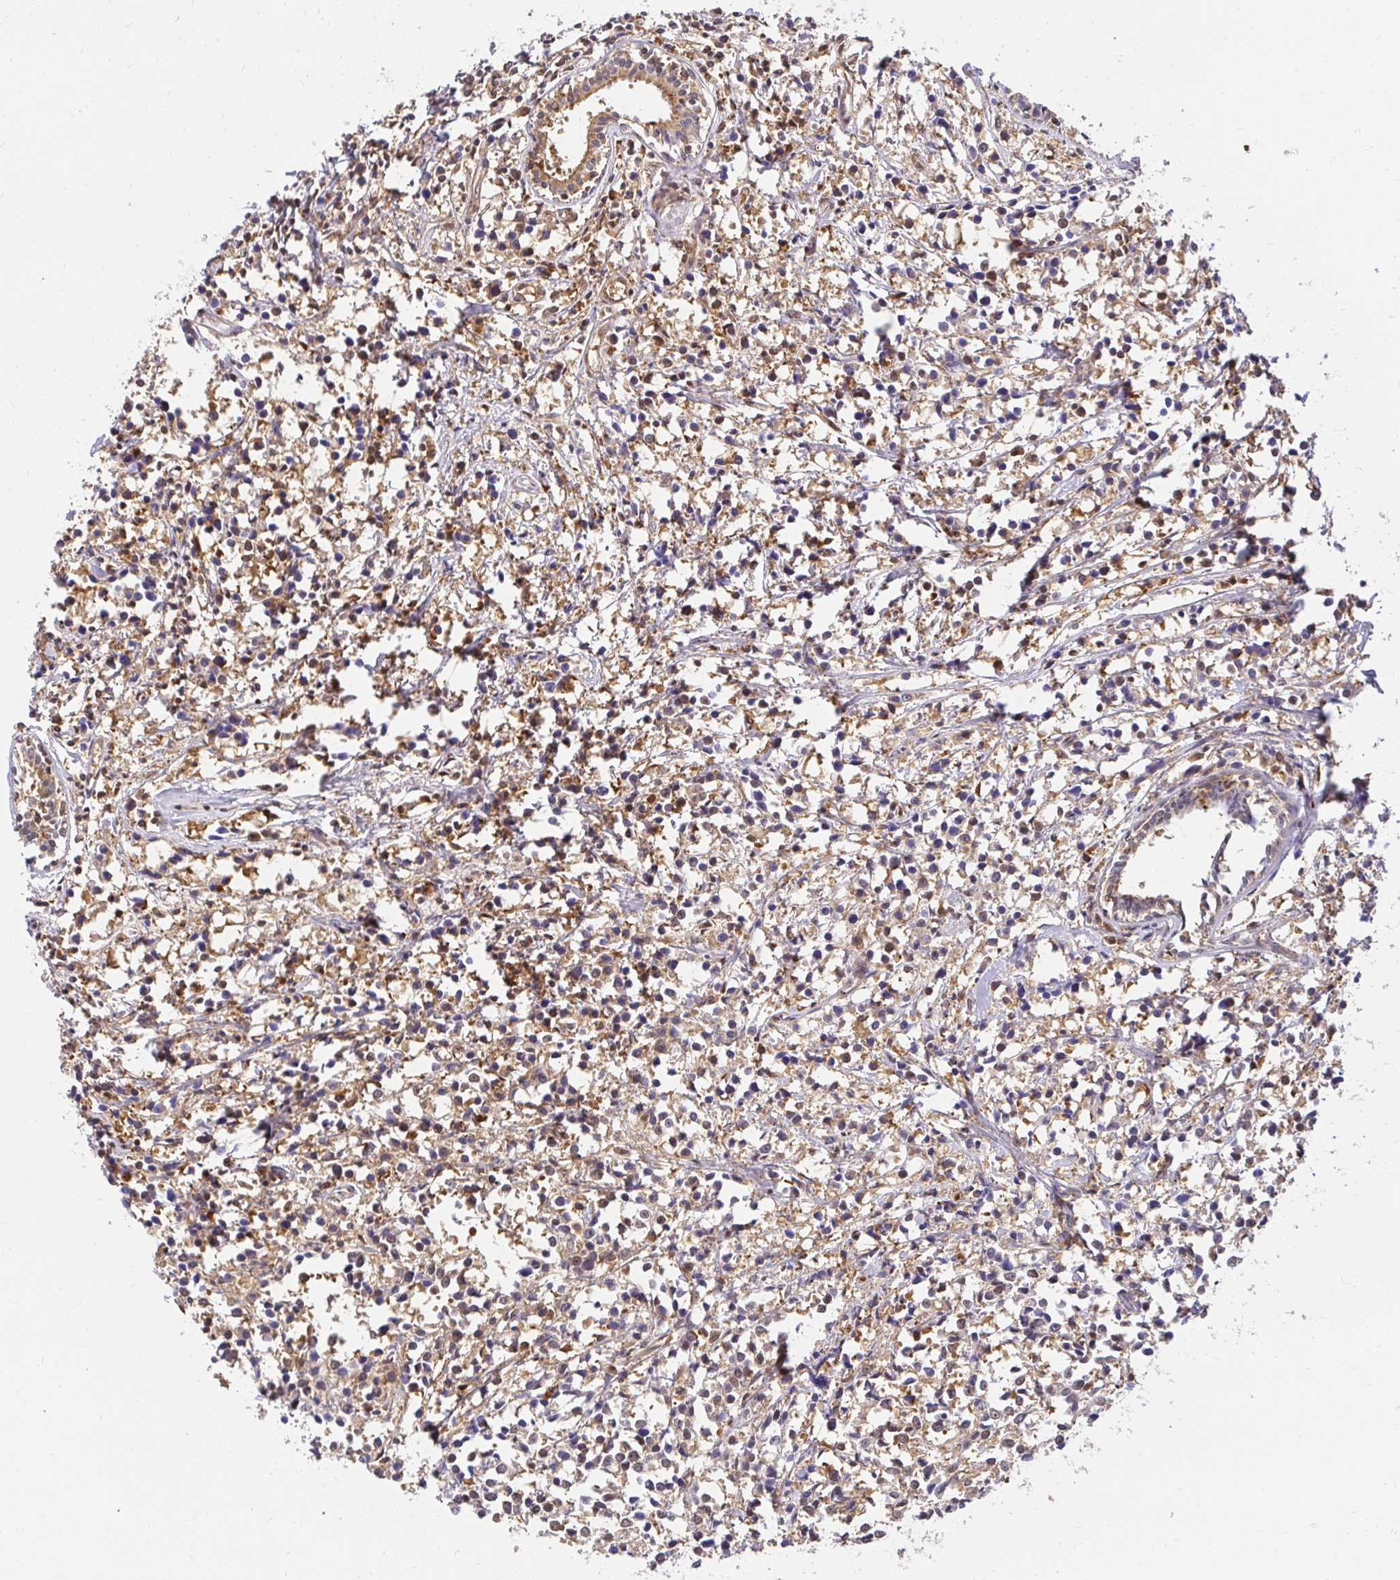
{"staining": {"intensity": "moderate", "quantity": ">75%", "location": "cytoplasmic/membranous,nuclear"}, "tissue": "breast cancer", "cell_type": "Tumor cells", "image_type": "cancer", "snomed": [{"axis": "morphology", "description": "Duct carcinoma"}, {"axis": "topography", "description": "Breast"}], "caption": "Protein expression analysis of human breast cancer reveals moderate cytoplasmic/membranous and nuclear staining in approximately >75% of tumor cells. The protein is shown in brown color, while the nuclei are stained blue.", "gene": "PSMA4", "patient": {"sex": "female", "age": 80}}